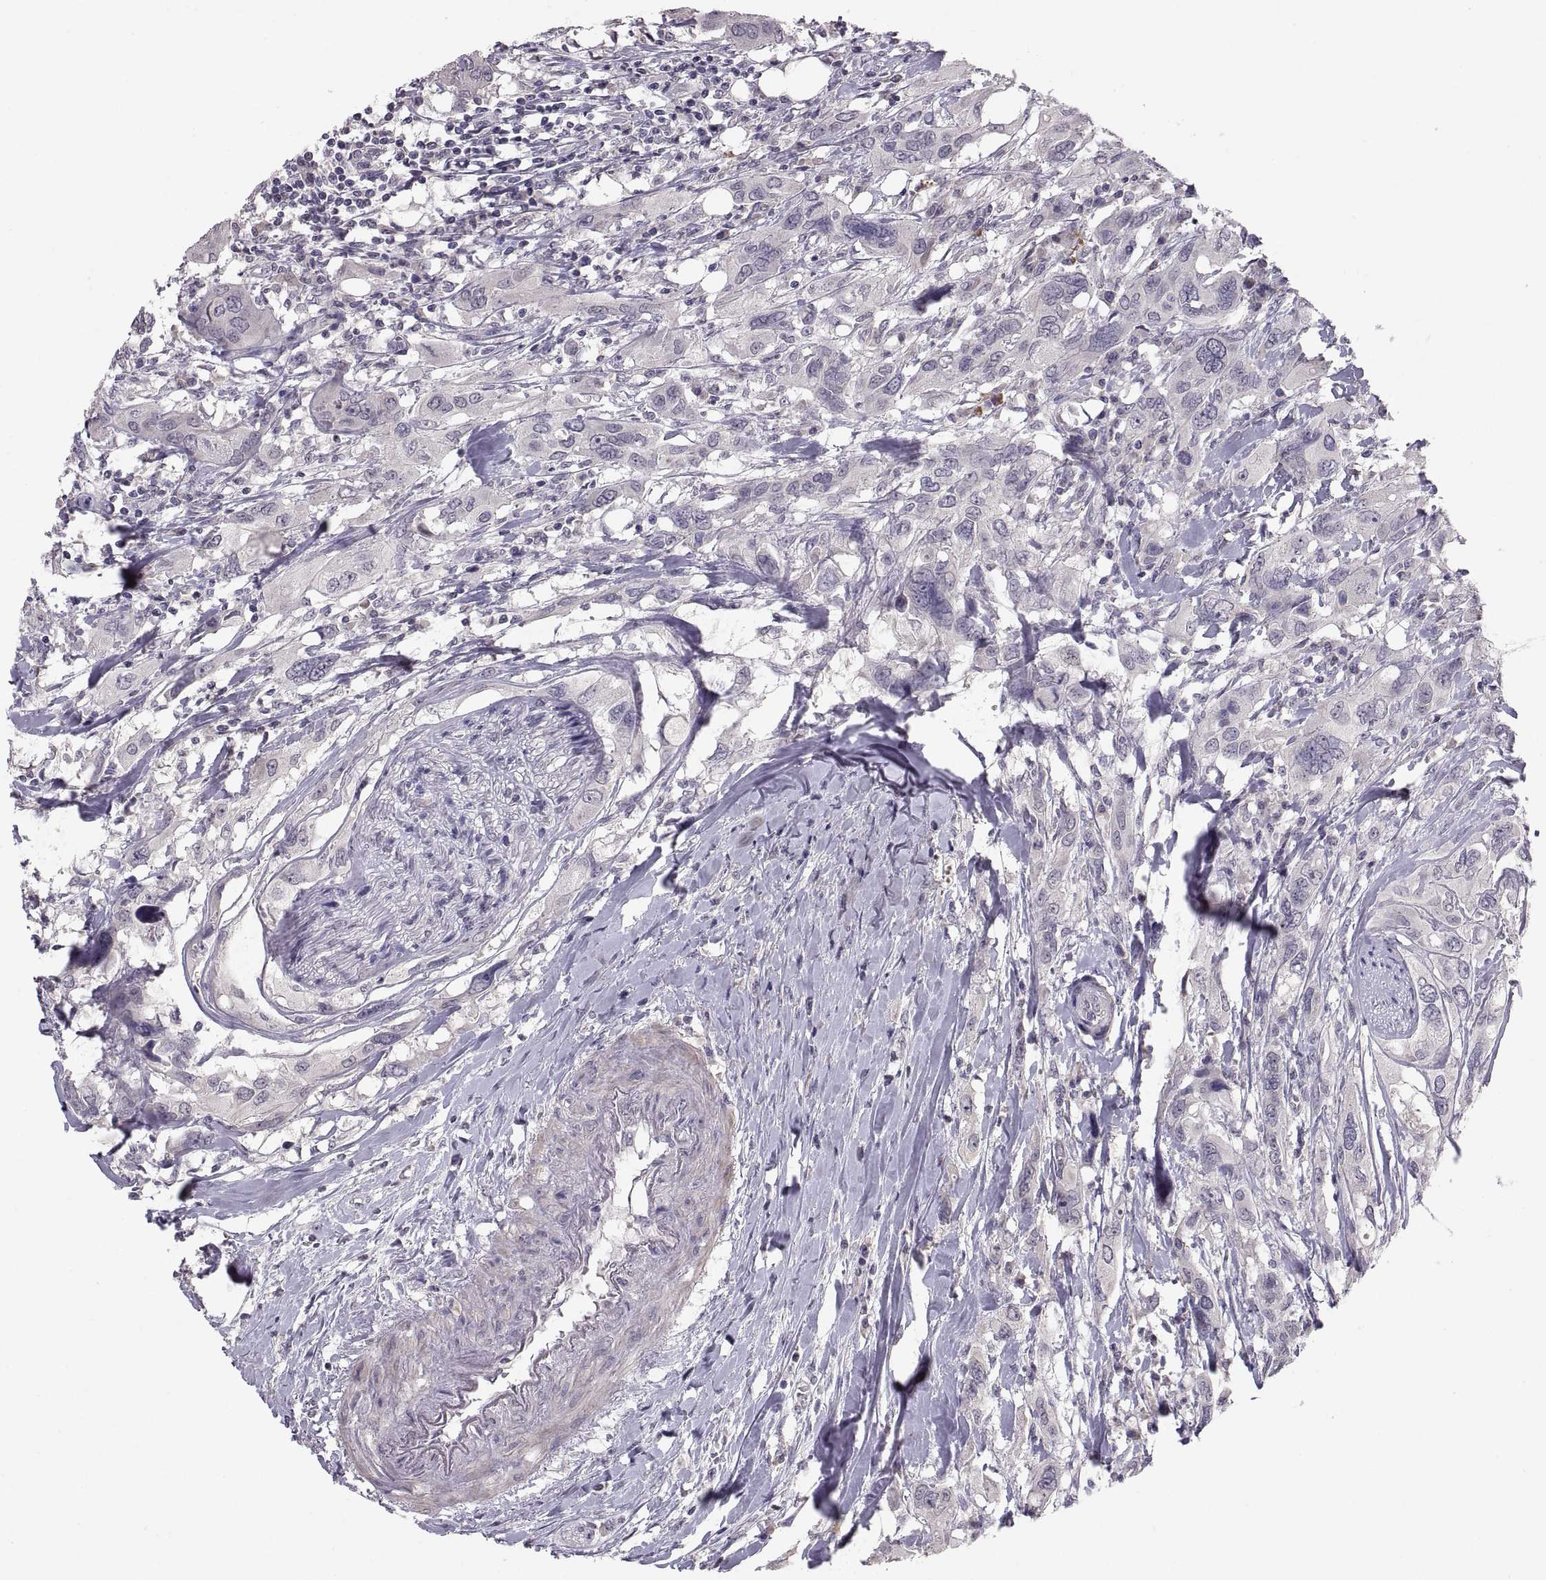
{"staining": {"intensity": "negative", "quantity": "none", "location": "none"}, "tissue": "urothelial cancer", "cell_type": "Tumor cells", "image_type": "cancer", "snomed": [{"axis": "morphology", "description": "Urothelial carcinoma, NOS"}, {"axis": "morphology", "description": "Urothelial carcinoma, High grade"}, {"axis": "topography", "description": "Urinary bladder"}], "caption": "This is a photomicrograph of immunohistochemistry (IHC) staining of high-grade urothelial carcinoma, which shows no expression in tumor cells. (Stains: DAB IHC with hematoxylin counter stain, Microscopy: brightfield microscopy at high magnification).", "gene": "PAX2", "patient": {"sex": "male", "age": 63}}